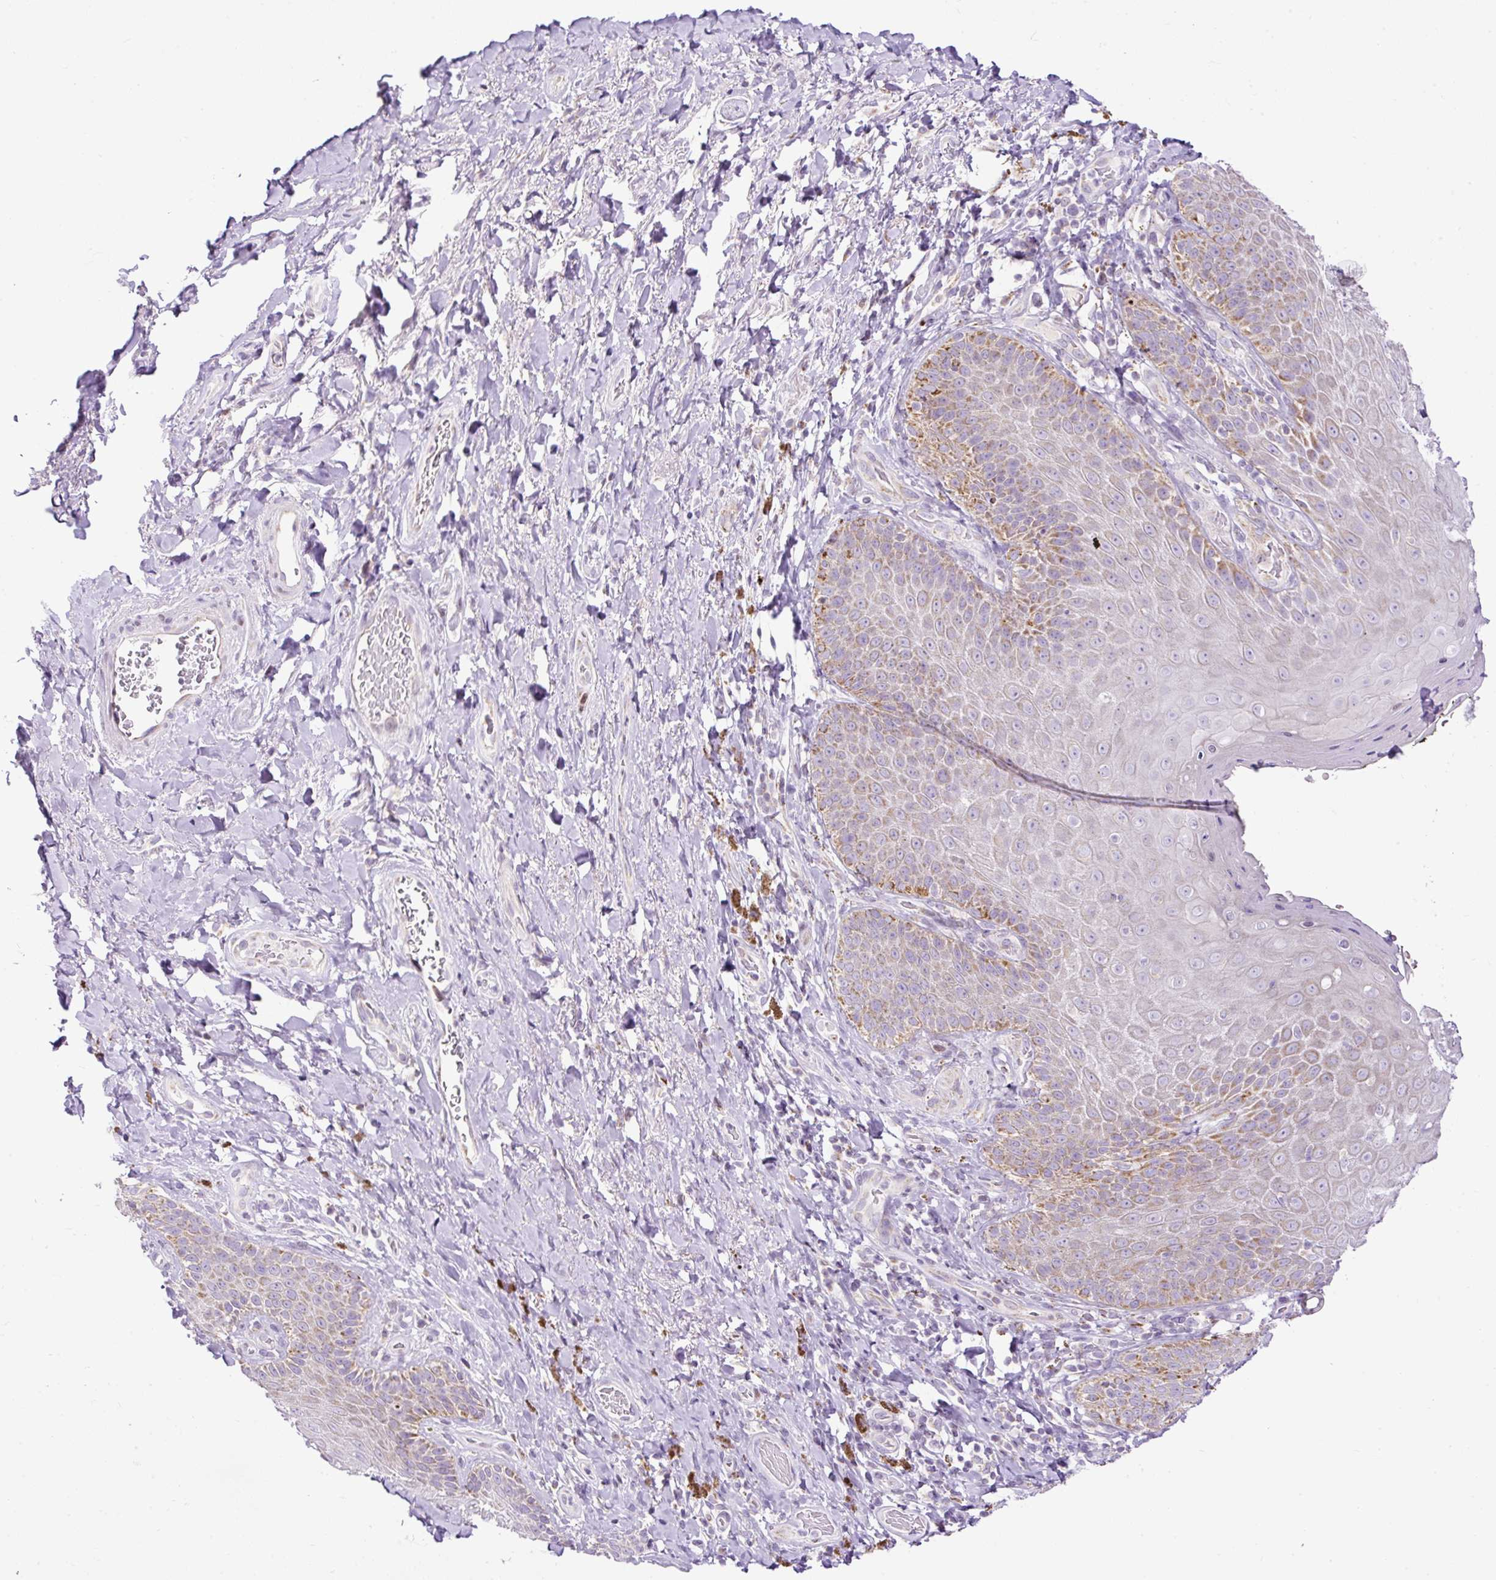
{"staining": {"intensity": "moderate", "quantity": "25%-75%", "location": "cytoplasmic/membranous"}, "tissue": "skin", "cell_type": "Epidermal cells", "image_type": "normal", "snomed": [{"axis": "morphology", "description": "Normal tissue, NOS"}, {"axis": "topography", "description": "Anal"}, {"axis": "topography", "description": "Peripheral nerve tissue"}], "caption": "Epidermal cells demonstrate medium levels of moderate cytoplasmic/membranous expression in about 25%-75% of cells in normal human skin. Nuclei are stained in blue.", "gene": "FMC1", "patient": {"sex": "male", "age": 53}}